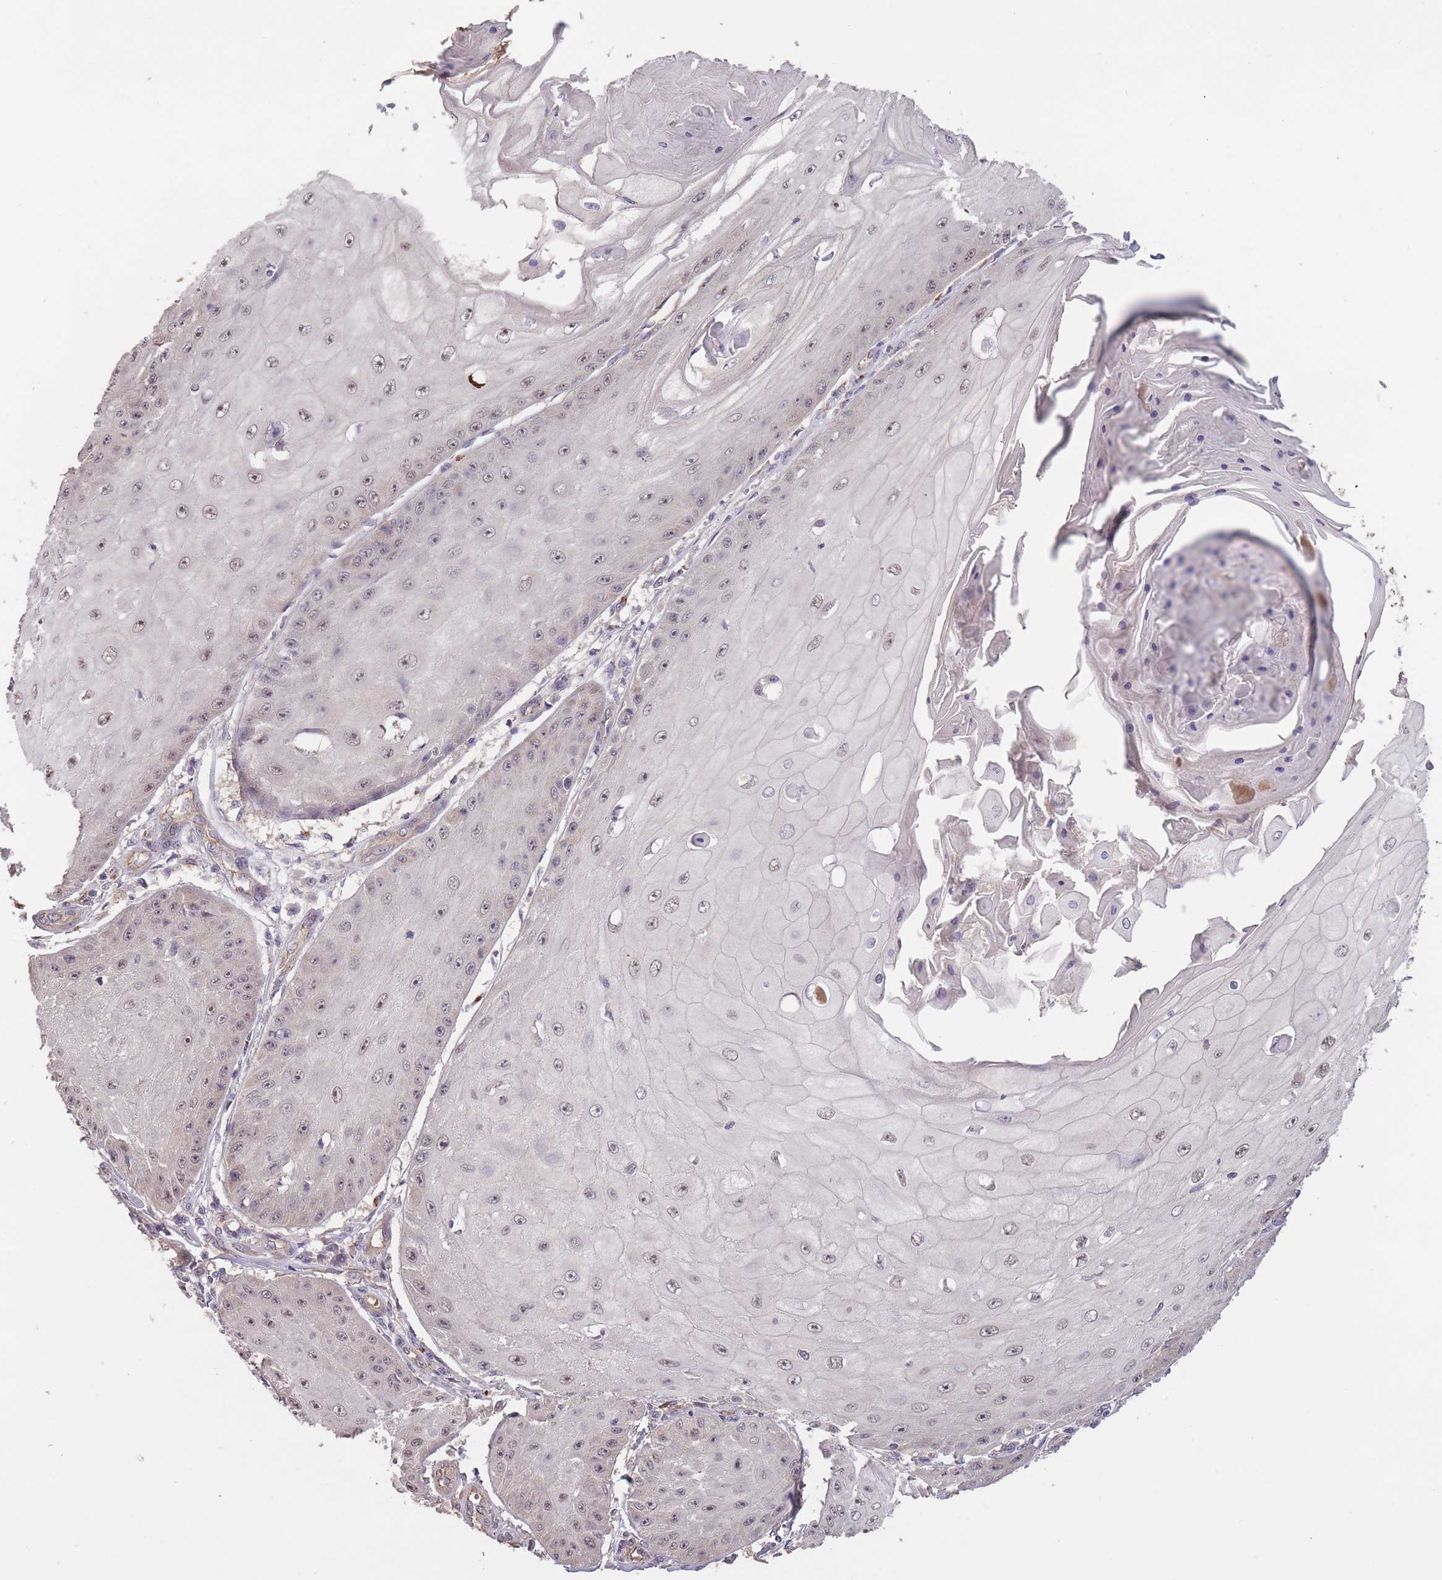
{"staining": {"intensity": "weak", "quantity": ">75%", "location": "nuclear"}, "tissue": "skin cancer", "cell_type": "Tumor cells", "image_type": "cancer", "snomed": [{"axis": "morphology", "description": "Squamous cell carcinoma, NOS"}, {"axis": "topography", "description": "Skin"}], "caption": "An image of skin cancer (squamous cell carcinoma) stained for a protein demonstrates weak nuclear brown staining in tumor cells. The staining was performed using DAB to visualize the protein expression in brown, while the nuclei were stained in blue with hematoxylin (Magnification: 20x).", "gene": "KIAA1755", "patient": {"sex": "male", "age": 70}}